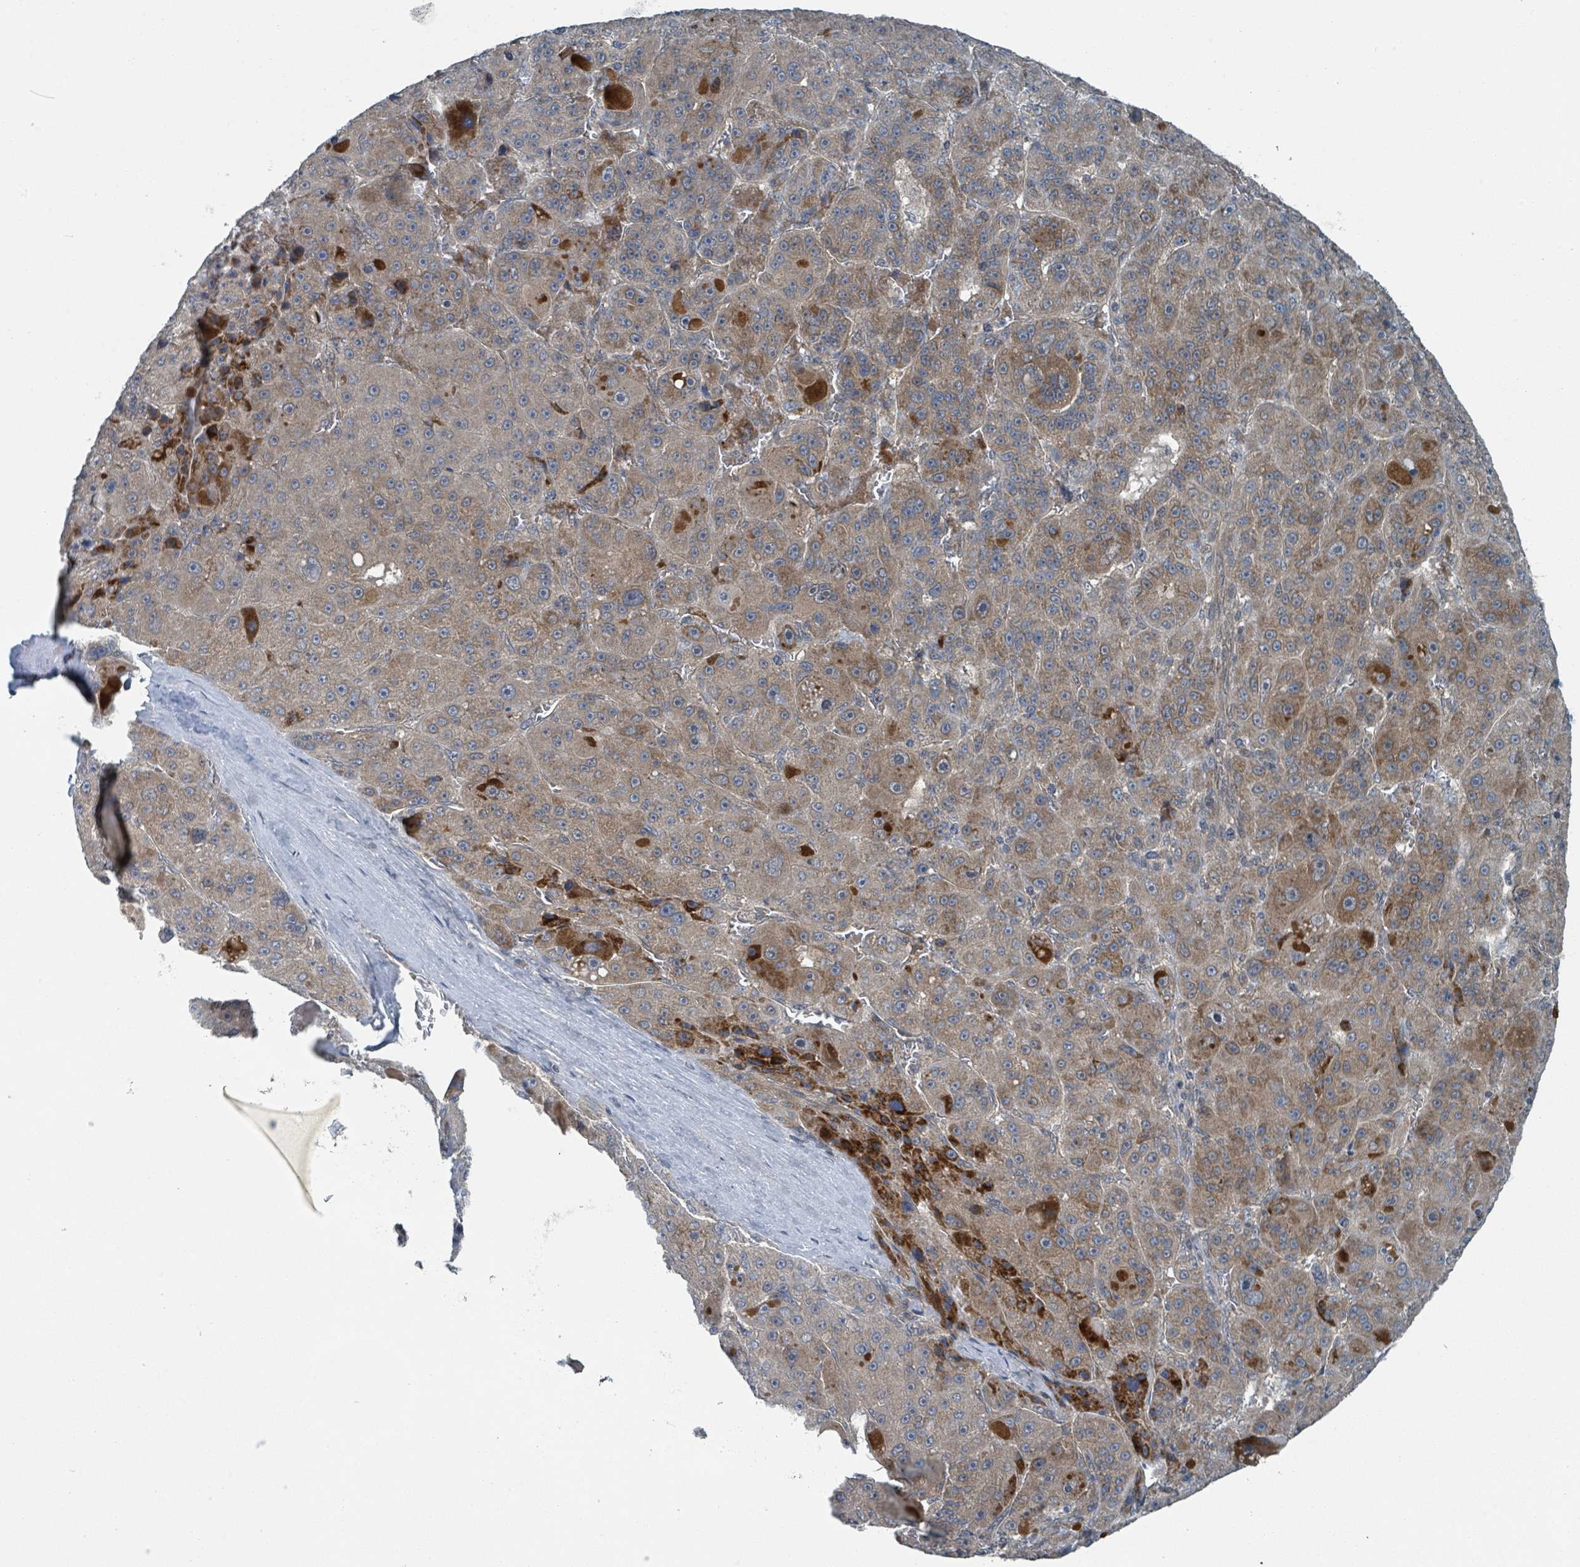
{"staining": {"intensity": "weak", "quantity": "25%-75%", "location": "cytoplasmic/membranous"}, "tissue": "liver cancer", "cell_type": "Tumor cells", "image_type": "cancer", "snomed": [{"axis": "morphology", "description": "Carcinoma, Hepatocellular, NOS"}, {"axis": "topography", "description": "Liver"}], "caption": "Protein expression analysis of liver cancer exhibits weak cytoplasmic/membranous expression in approximately 25%-75% of tumor cells.", "gene": "GOLGA7", "patient": {"sex": "male", "age": 76}}